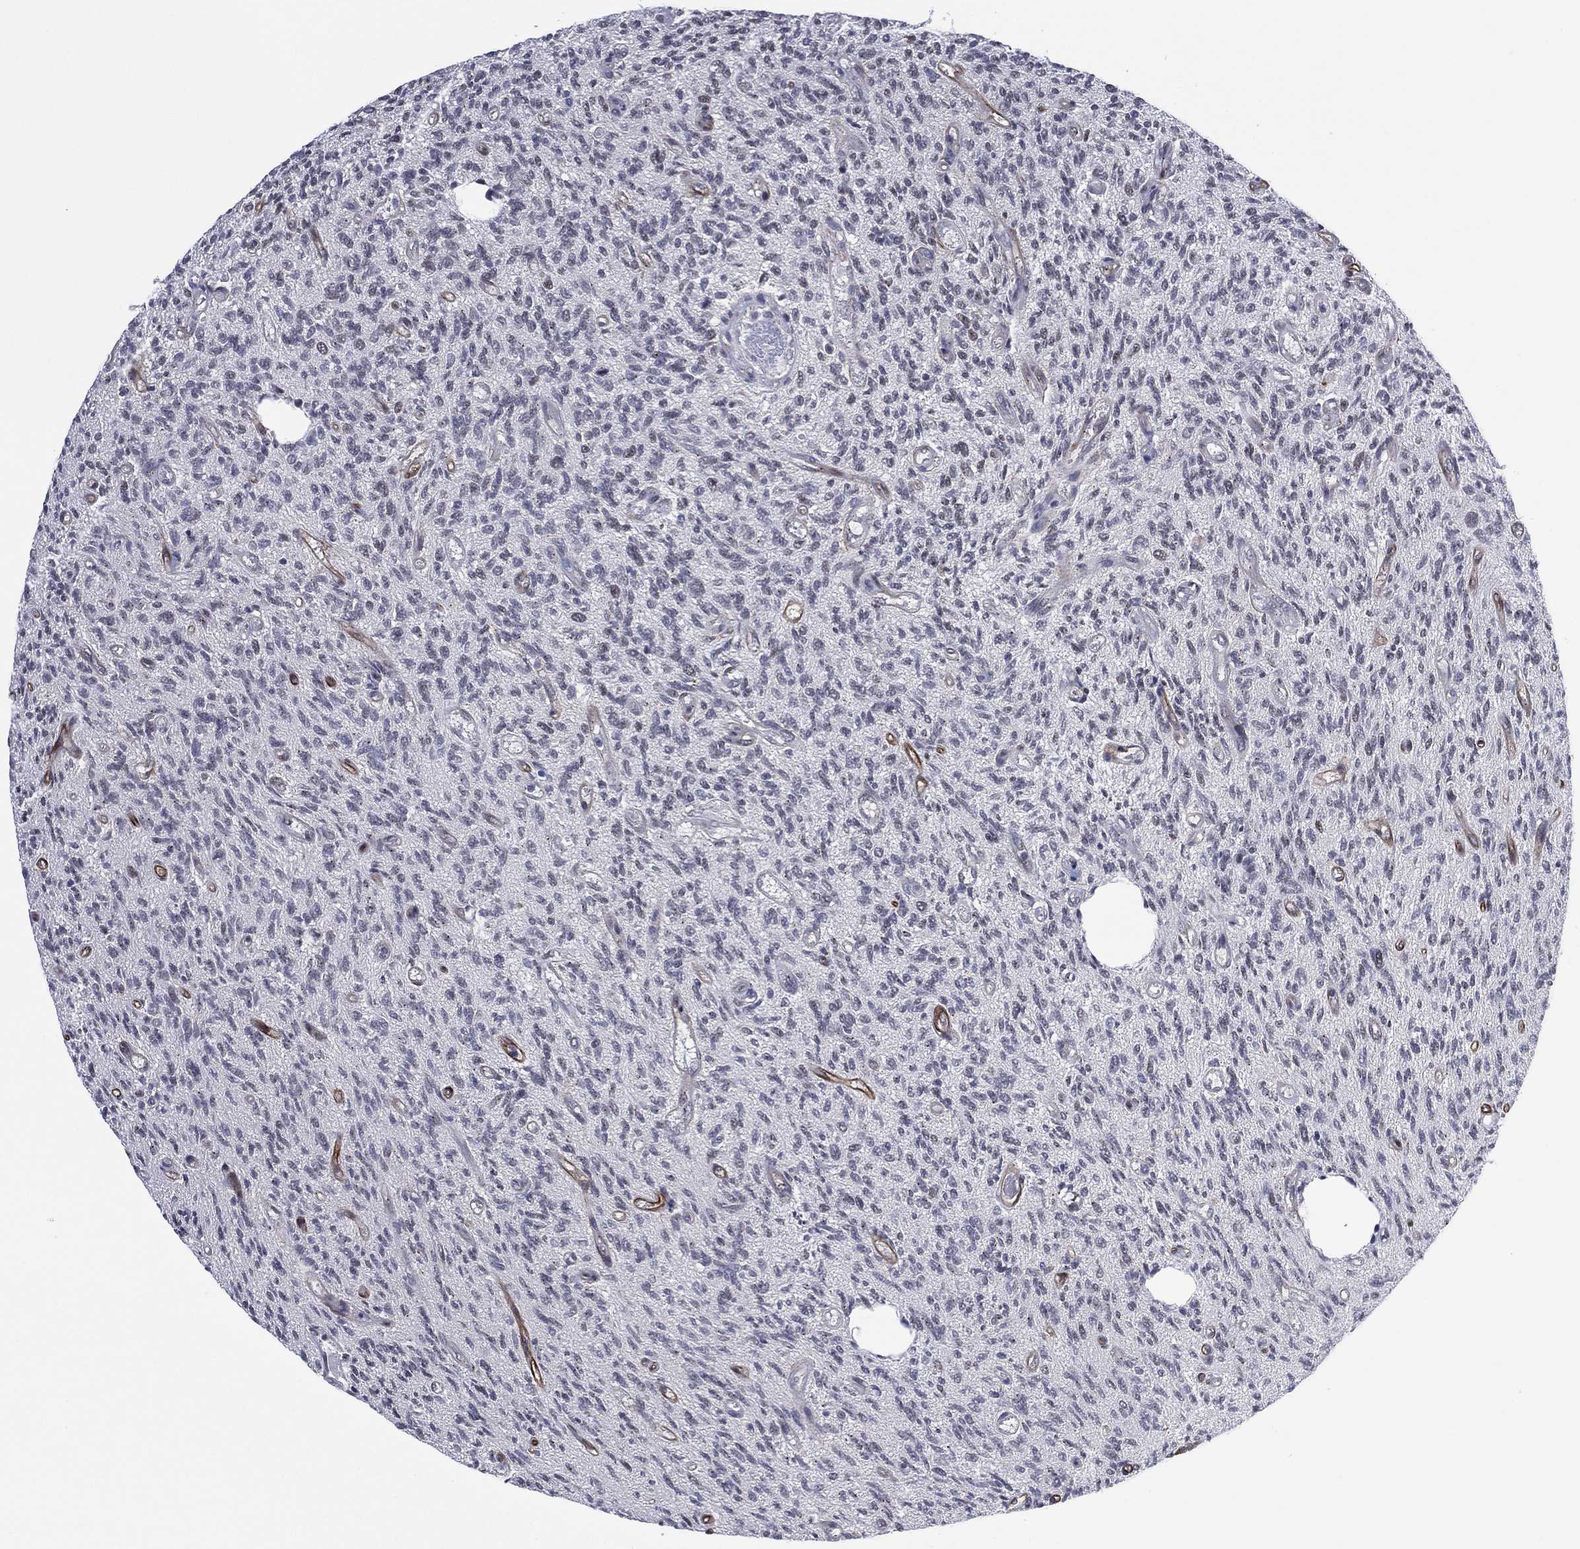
{"staining": {"intensity": "negative", "quantity": "none", "location": "none"}, "tissue": "glioma", "cell_type": "Tumor cells", "image_type": "cancer", "snomed": [{"axis": "morphology", "description": "Glioma, malignant, High grade"}, {"axis": "topography", "description": "Brain"}], "caption": "Tumor cells show no significant protein staining in malignant glioma (high-grade).", "gene": "GSE1", "patient": {"sex": "male", "age": 64}}